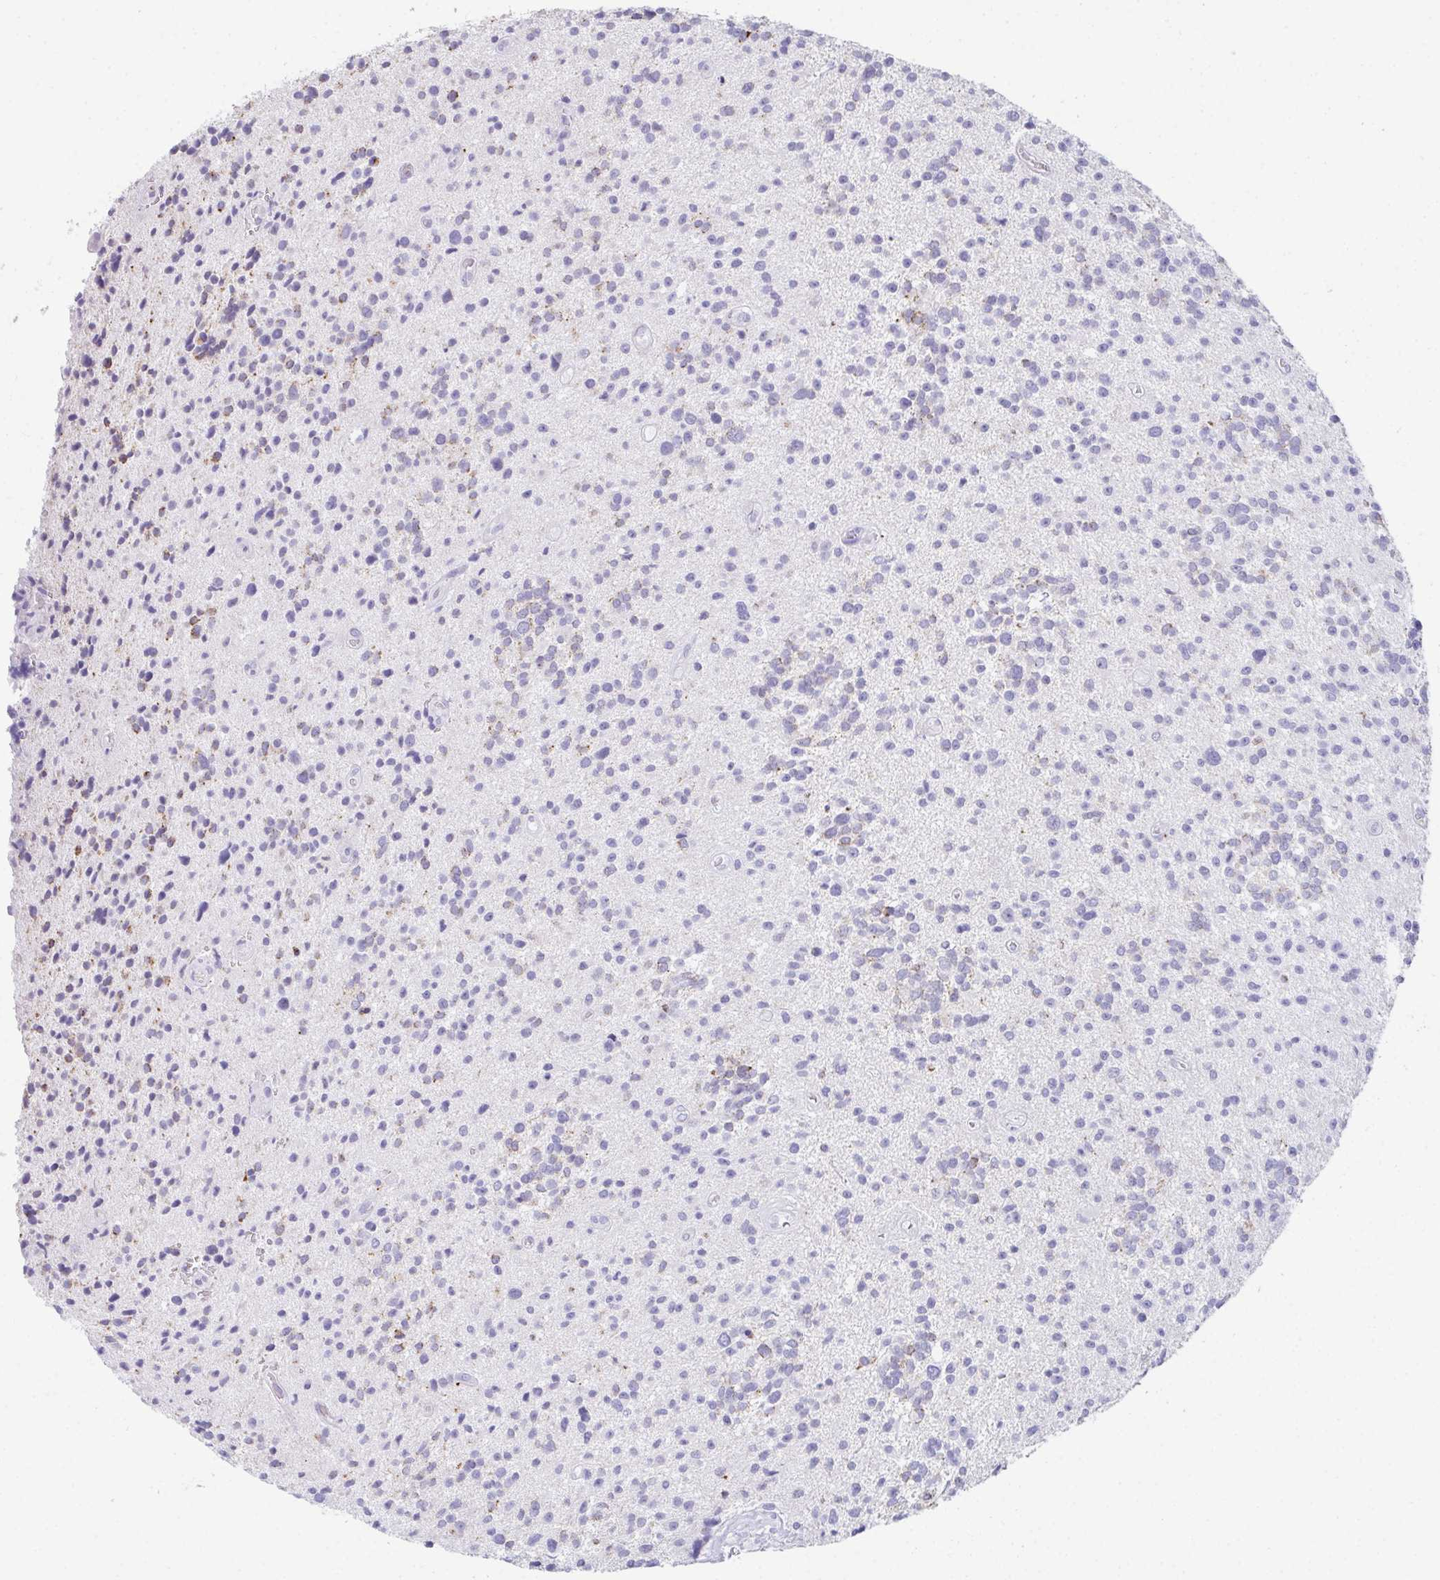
{"staining": {"intensity": "negative", "quantity": "none", "location": "none"}, "tissue": "glioma", "cell_type": "Tumor cells", "image_type": "cancer", "snomed": [{"axis": "morphology", "description": "Glioma, malignant, High grade"}, {"axis": "topography", "description": "Brain"}], "caption": "Tumor cells show no significant protein positivity in glioma. (Stains: DAB (3,3'-diaminobenzidine) immunohistochemistry (IHC) with hematoxylin counter stain, Microscopy: brightfield microscopy at high magnification).", "gene": "TEX19", "patient": {"sex": "male", "age": 29}}